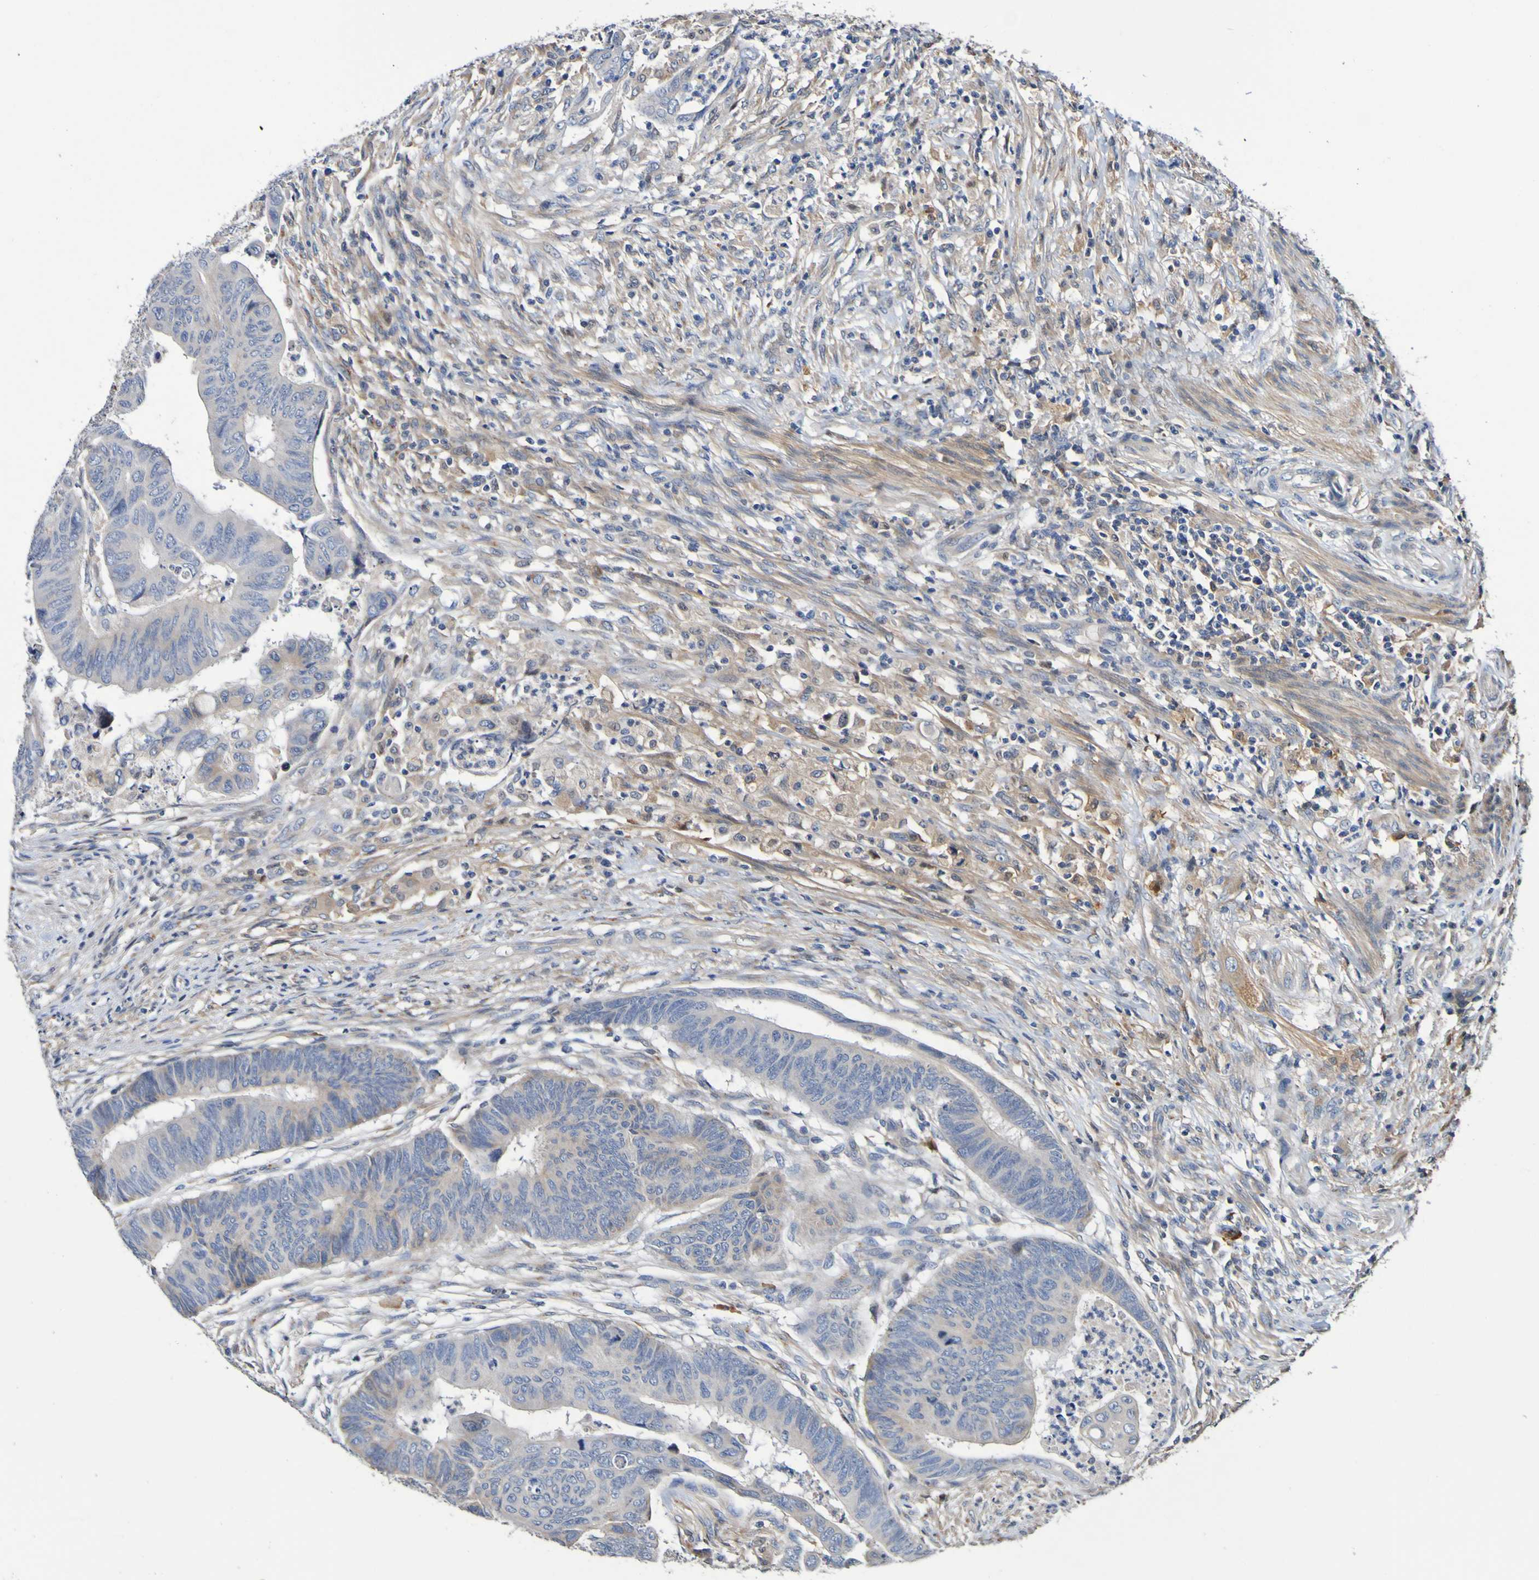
{"staining": {"intensity": "weak", "quantity": ">75%", "location": "cytoplasmic/membranous"}, "tissue": "colorectal cancer", "cell_type": "Tumor cells", "image_type": "cancer", "snomed": [{"axis": "morphology", "description": "Normal tissue, NOS"}, {"axis": "morphology", "description": "Adenocarcinoma, NOS"}, {"axis": "topography", "description": "Rectum"}, {"axis": "topography", "description": "Peripheral nerve tissue"}], "caption": "Immunohistochemistry of colorectal cancer (adenocarcinoma) reveals low levels of weak cytoplasmic/membranous staining in about >75% of tumor cells.", "gene": "METAP2", "patient": {"sex": "male", "age": 92}}